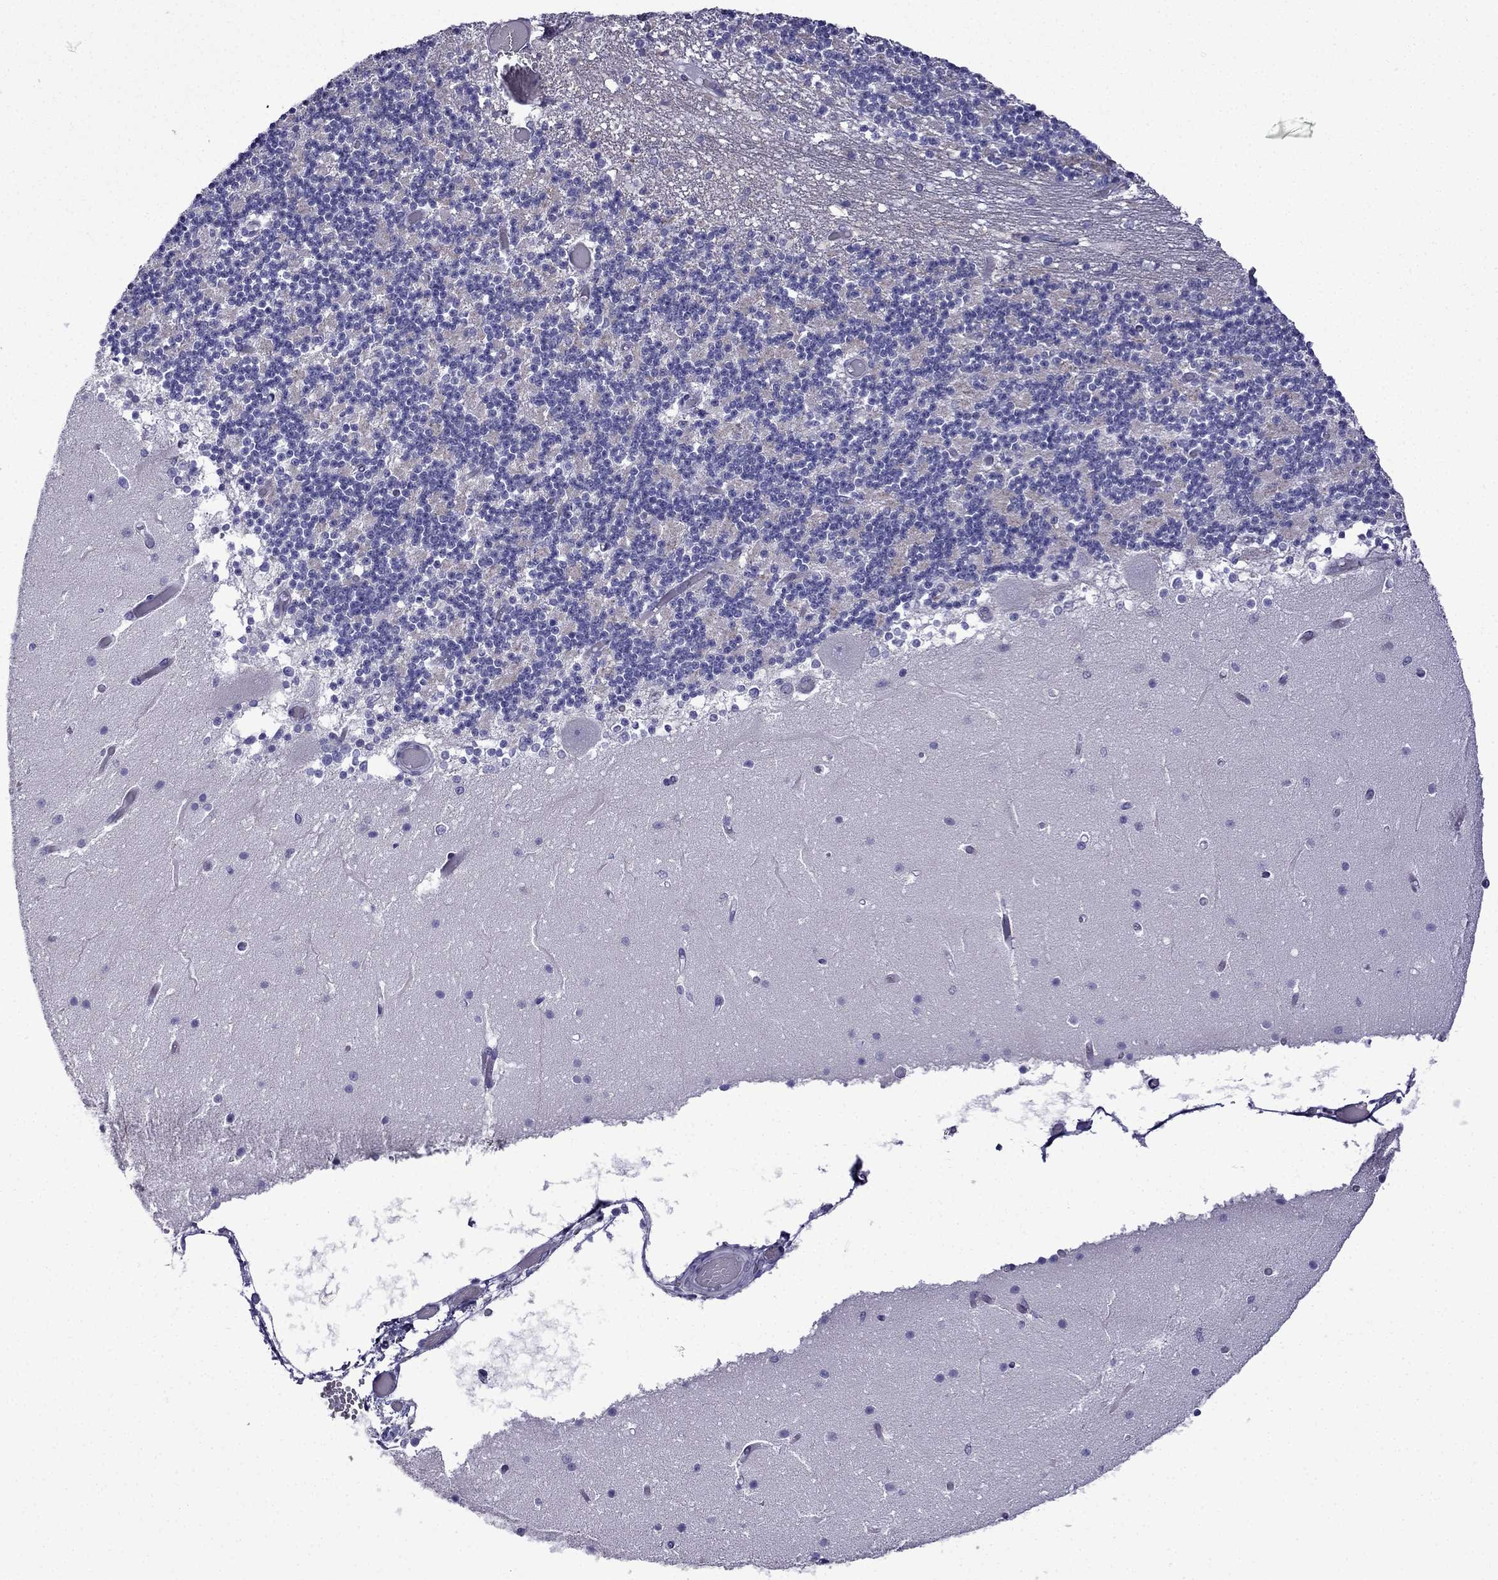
{"staining": {"intensity": "negative", "quantity": "none", "location": "none"}, "tissue": "cerebellum", "cell_type": "Cells in granular layer", "image_type": "normal", "snomed": [{"axis": "morphology", "description": "Normal tissue, NOS"}, {"axis": "topography", "description": "Cerebellum"}], "caption": "Micrograph shows no significant protein positivity in cells in granular layer of benign cerebellum.", "gene": "POM121L12", "patient": {"sex": "female", "age": 28}}